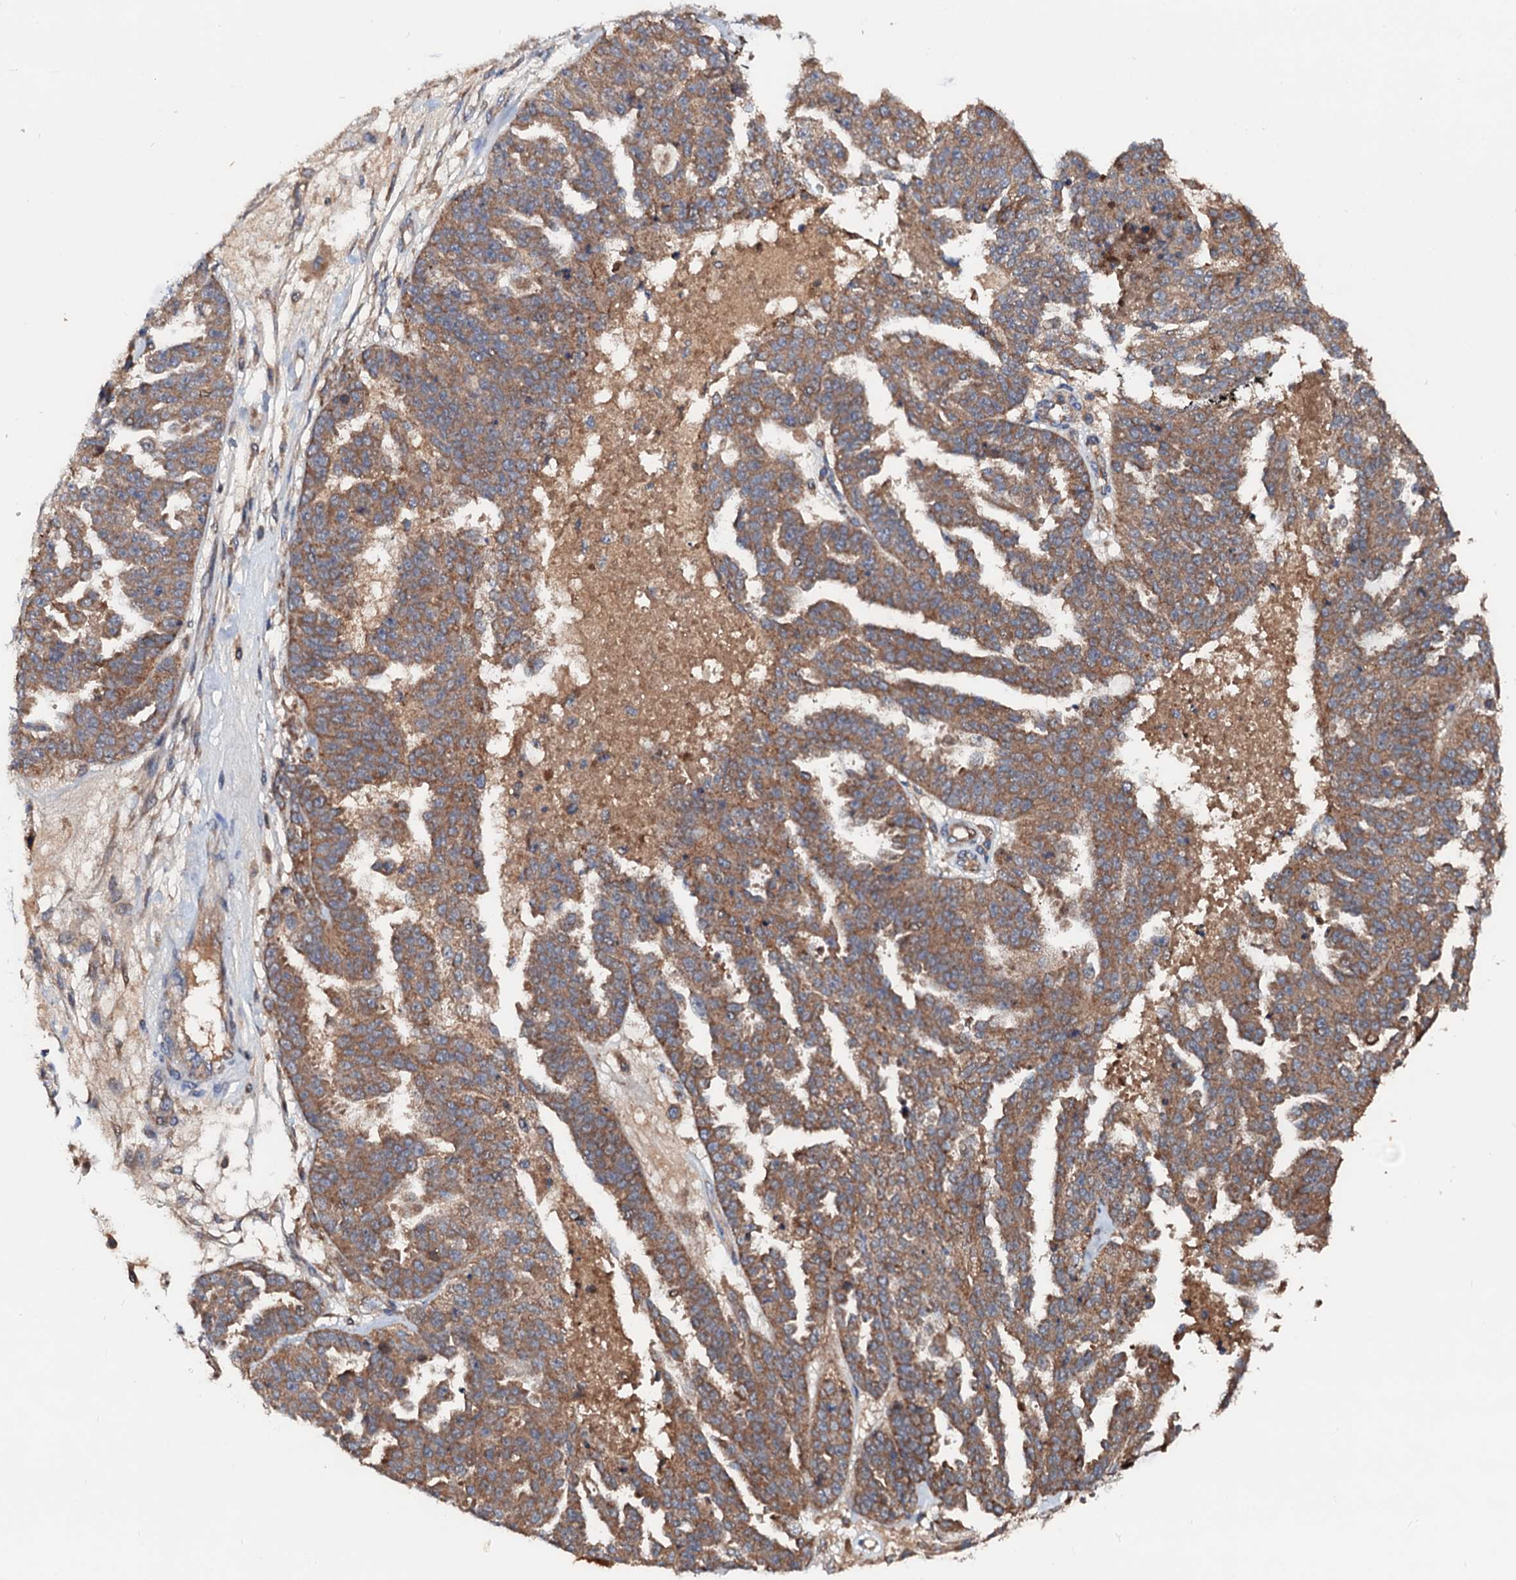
{"staining": {"intensity": "moderate", "quantity": ">75%", "location": "cytoplasmic/membranous"}, "tissue": "ovarian cancer", "cell_type": "Tumor cells", "image_type": "cancer", "snomed": [{"axis": "morphology", "description": "Cystadenocarcinoma, serous, NOS"}, {"axis": "topography", "description": "Ovary"}], "caption": "Protein analysis of serous cystadenocarcinoma (ovarian) tissue demonstrates moderate cytoplasmic/membranous staining in approximately >75% of tumor cells.", "gene": "EXTL1", "patient": {"sex": "female", "age": 58}}